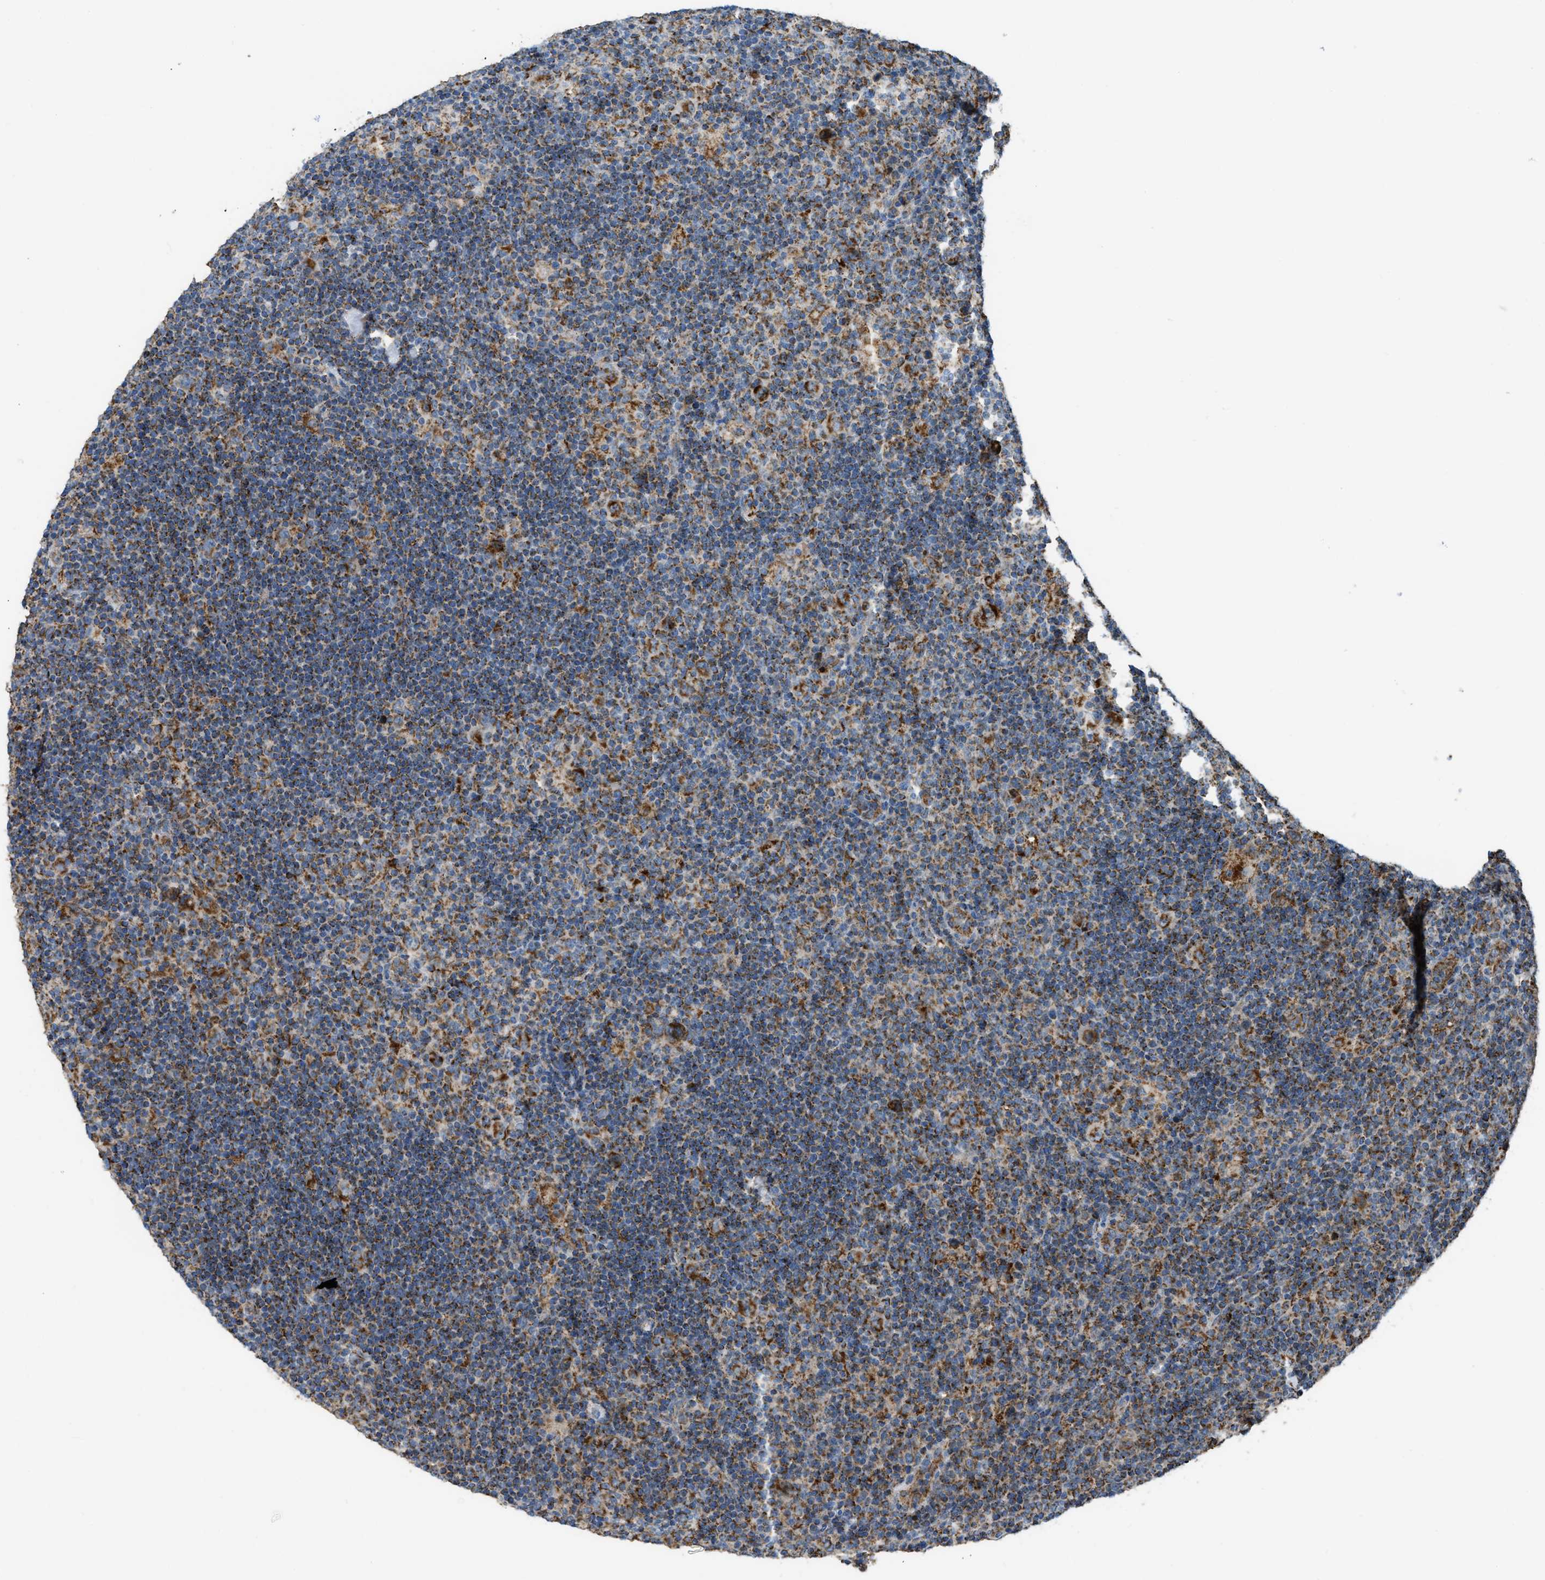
{"staining": {"intensity": "strong", "quantity": "25%-75%", "location": "cytoplasmic/membranous"}, "tissue": "lymphoma", "cell_type": "Tumor cells", "image_type": "cancer", "snomed": [{"axis": "morphology", "description": "Hodgkin's disease, NOS"}, {"axis": "topography", "description": "Lymph node"}], "caption": "Tumor cells demonstrate high levels of strong cytoplasmic/membranous staining in about 25%-75% of cells in human lymphoma.", "gene": "ETFB", "patient": {"sex": "female", "age": 57}}